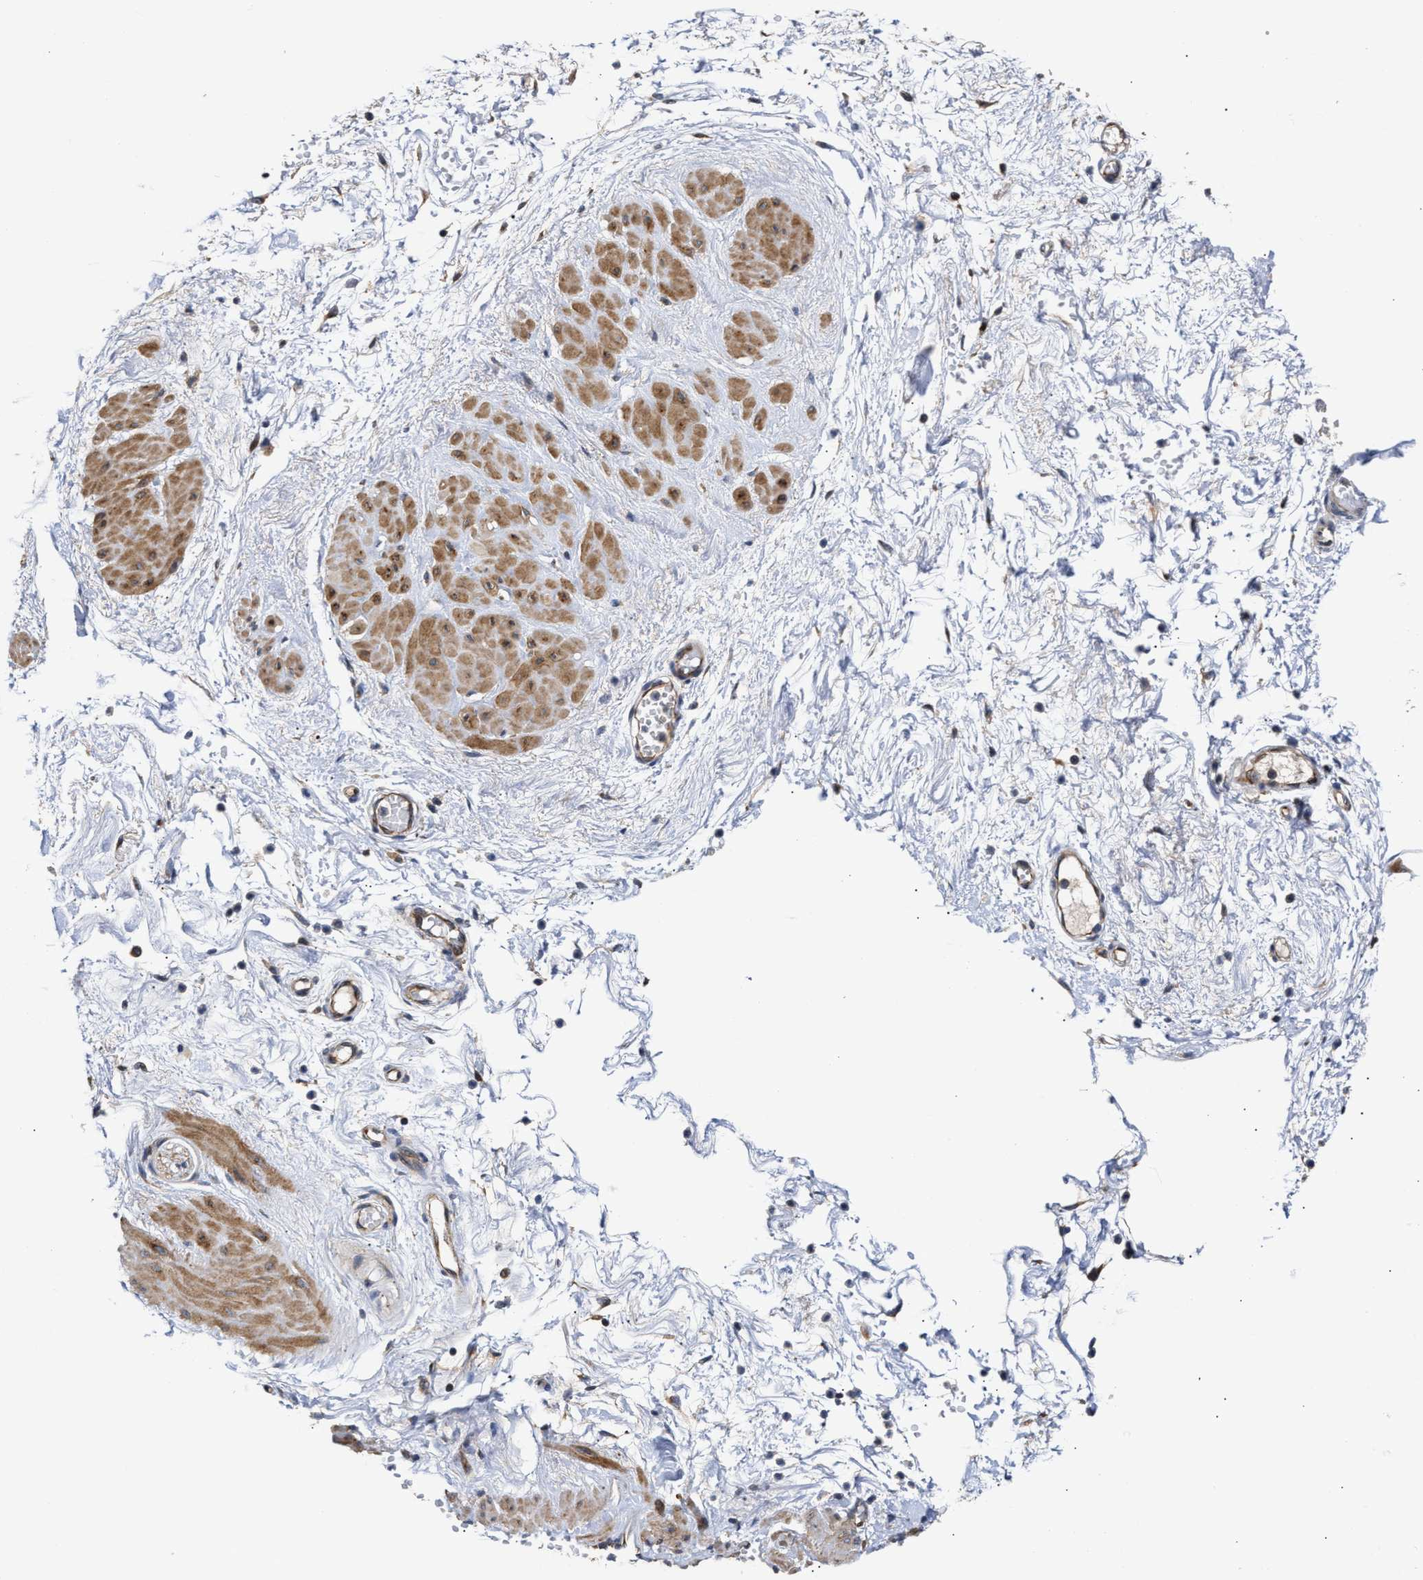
{"staining": {"intensity": "negative", "quantity": "none", "location": "none"}, "tissue": "adipose tissue", "cell_type": "Adipocytes", "image_type": "normal", "snomed": [{"axis": "morphology", "description": "Normal tissue, NOS"}, {"axis": "topography", "description": "Soft tissue"}, {"axis": "topography", "description": "Vascular tissue"}], "caption": "Immunohistochemistry (IHC) photomicrograph of unremarkable adipose tissue: adipose tissue stained with DAB (3,3'-diaminobenzidine) reveals no significant protein expression in adipocytes.", "gene": "MALSU1", "patient": {"sex": "female", "age": 35}}